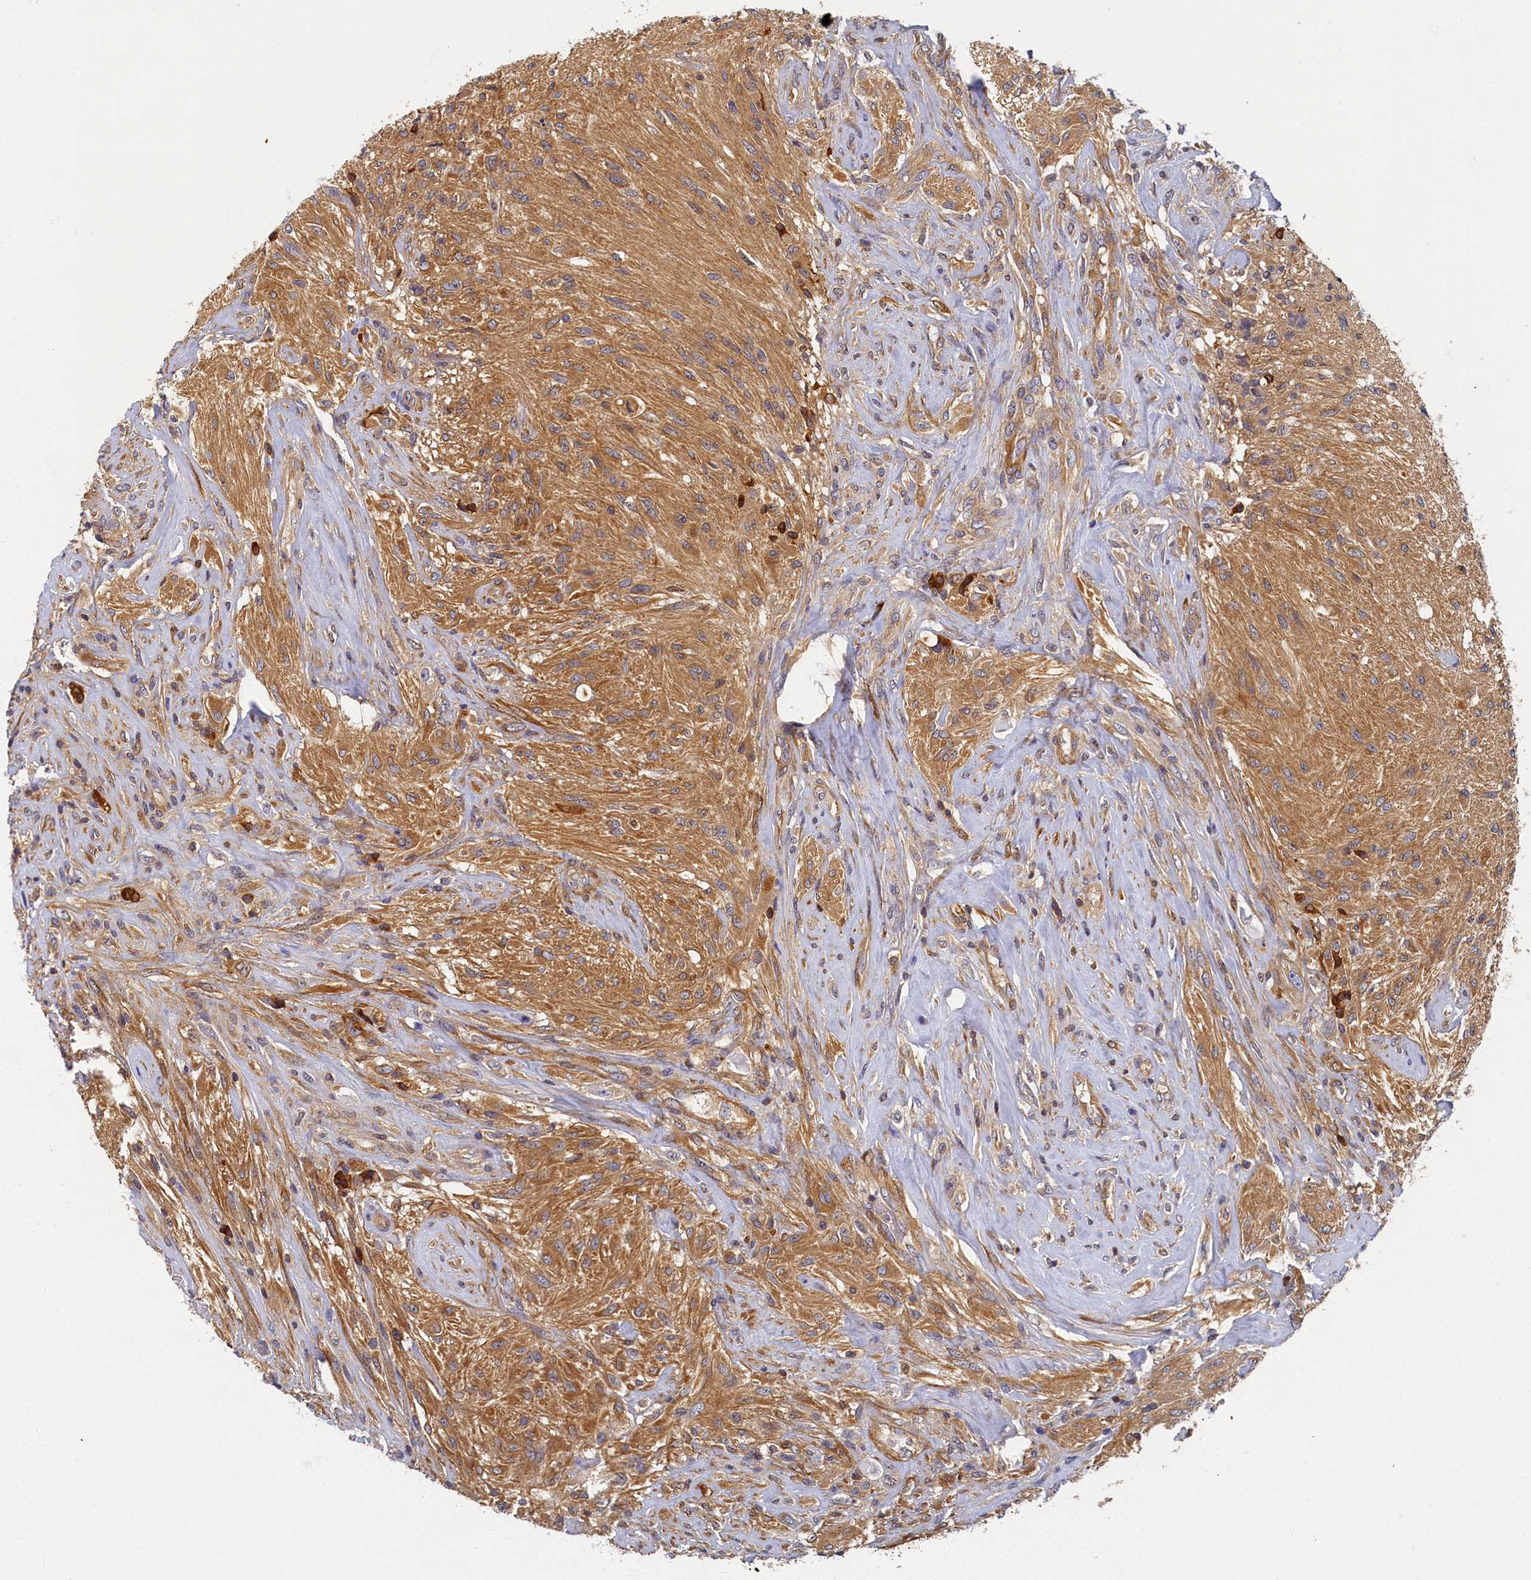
{"staining": {"intensity": "moderate", "quantity": "<25%", "location": "cytoplasmic/membranous"}, "tissue": "glioma", "cell_type": "Tumor cells", "image_type": "cancer", "snomed": [{"axis": "morphology", "description": "Glioma, malignant, High grade"}, {"axis": "topography", "description": "Brain"}], "caption": "Malignant glioma (high-grade) stained with a brown dye demonstrates moderate cytoplasmic/membranous positive positivity in about <25% of tumor cells.", "gene": "TBCB", "patient": {"sex": "male", "age": 56}}